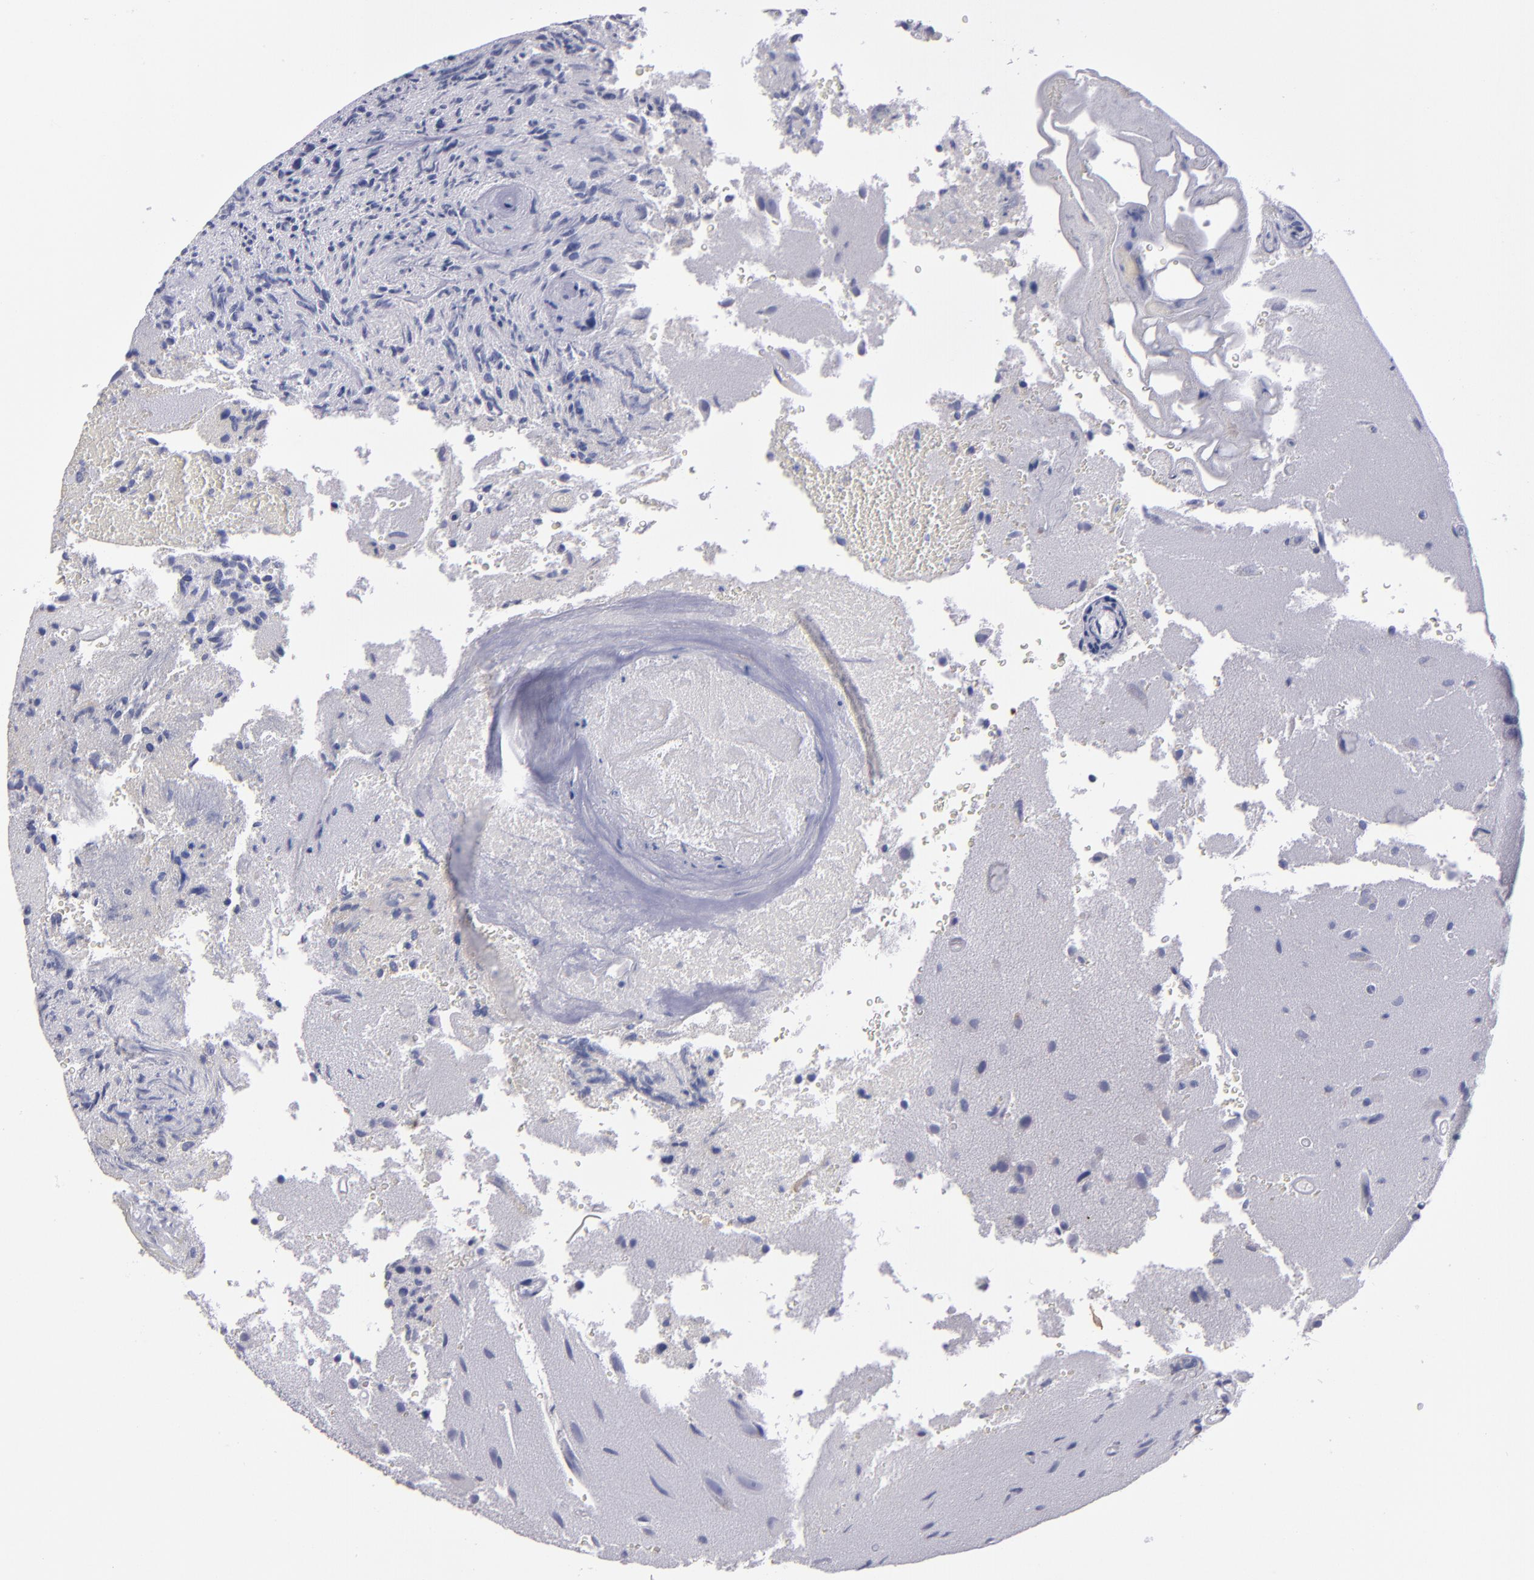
{"staining": {"intensity": "negative", "quantity": "none", "location": "none"}, "tissue": "glioma", "cell_type": "Tumor cells", "image_type": "cancer", "snomed": [{"axis": "morphology", "description": "Normal tissue, NOS"}, {"axis": "morphology", "description": "Glioma, malignant, High grade"}, {"axis": "topography", "description": "Cerebral cortex"}], "caption": "Human malignant glioma (high-grade) stained for a protein using immunohistochemistry reveals no positivity in tumor cells.", "gene": "CDH3", "patient": {"sex": "male", "age": 75}}